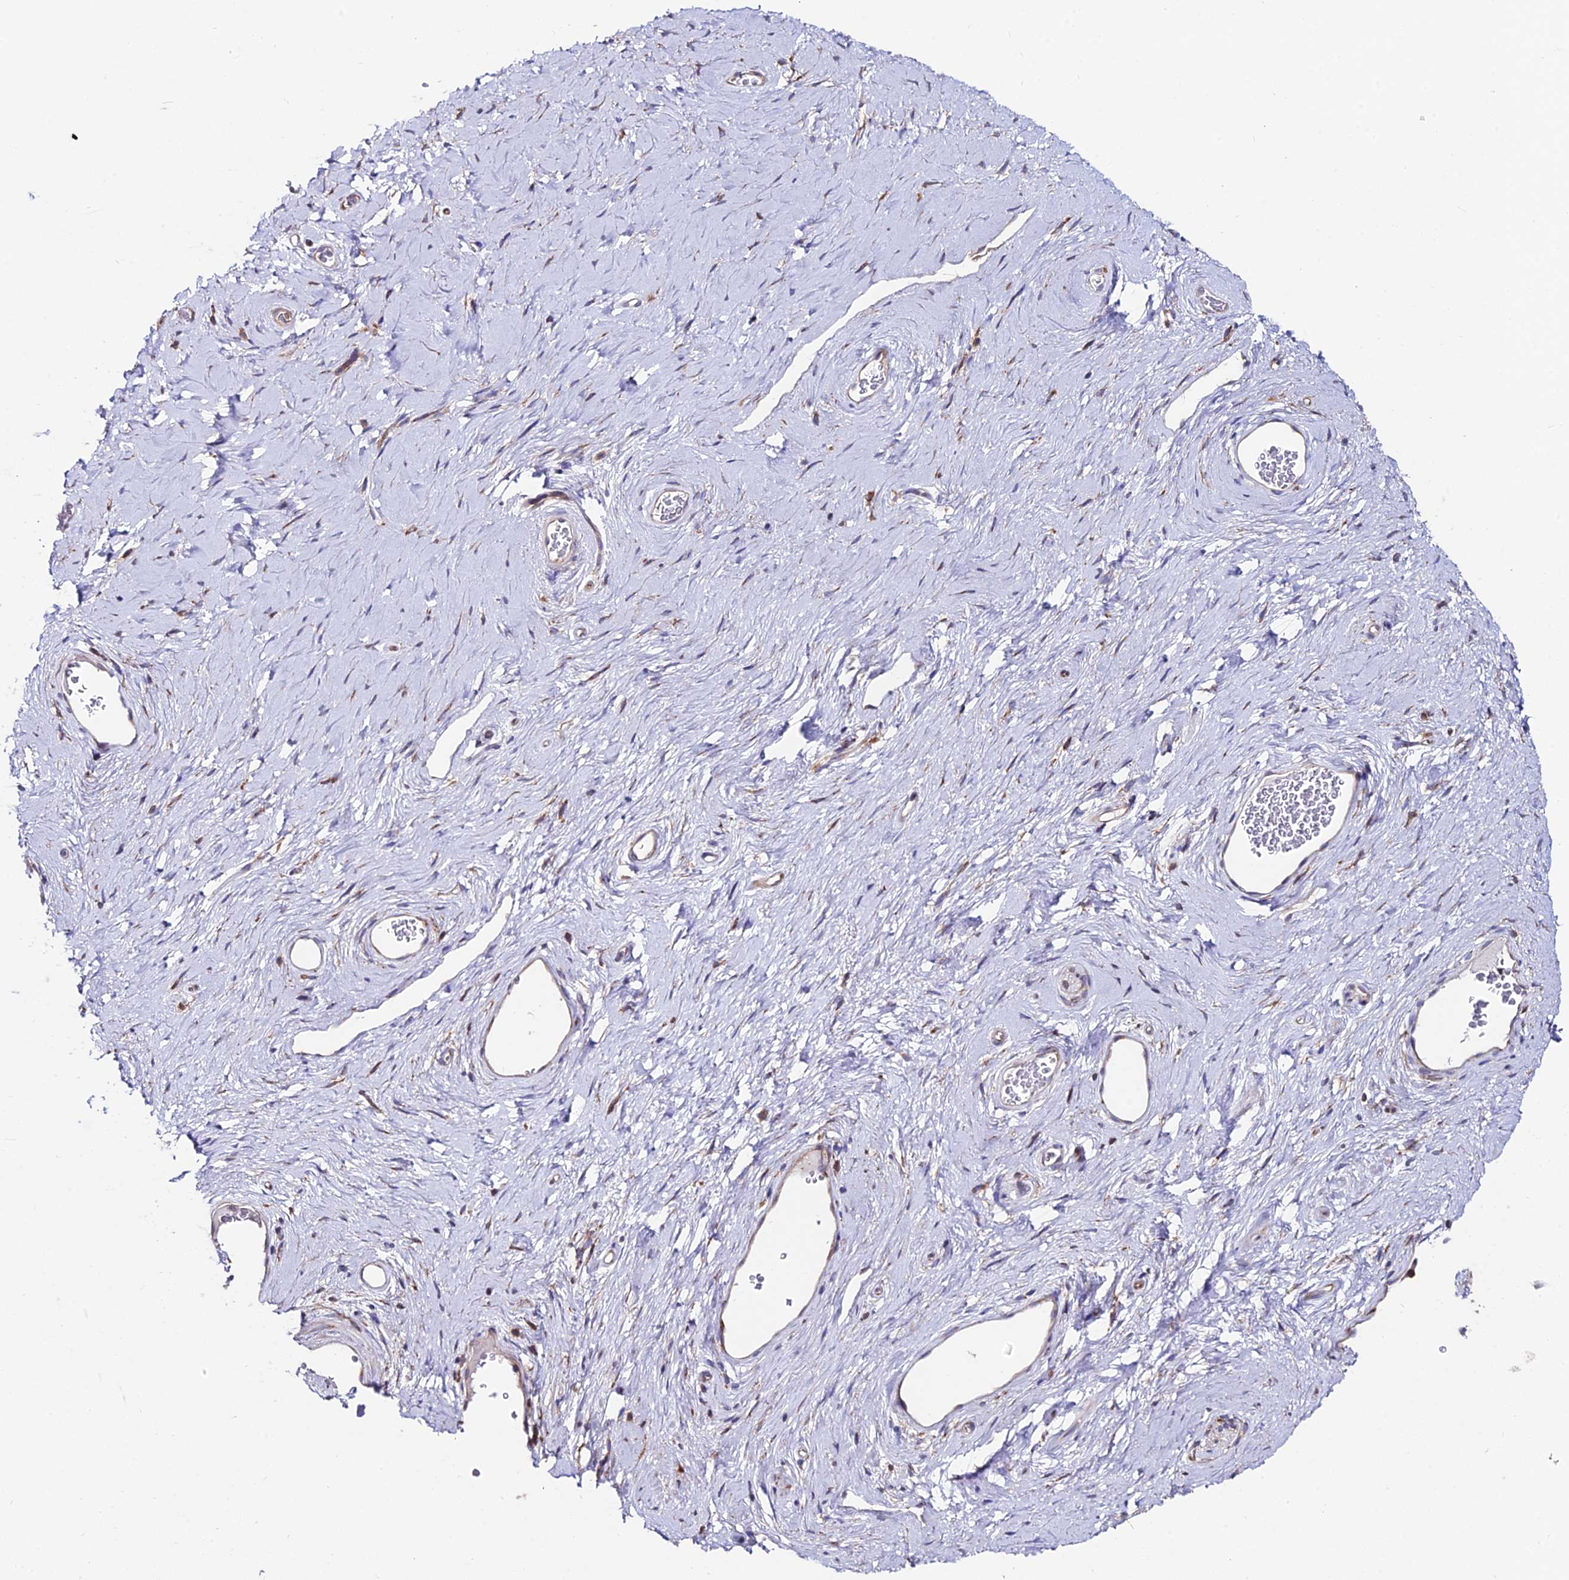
{"staining": {"intensity": "negative", "quantity": "none", "location": "none"}, "tissue": "adipose tissue", "cell_type": "Adipocytes", "image_type": "normal", "snomed": [{"axis": "morphology", "description": "Normal tissue, NOS"}, {"axis": "morphology", "description": "Adenocarcinoma, NOS"}, {"axis": "topography", "description": "Rectum"}, {"axis": "topography", "description": "Vagina"}, {"axis": "topography", "description": "Peripheral nerve tissue"}], "caption": "Immunohistochemical staining of benign human adipose tissue shows no significant expression in adipocytes.", "gene": "EIF3K", "patient": {"sex": "female", "age": 71}}